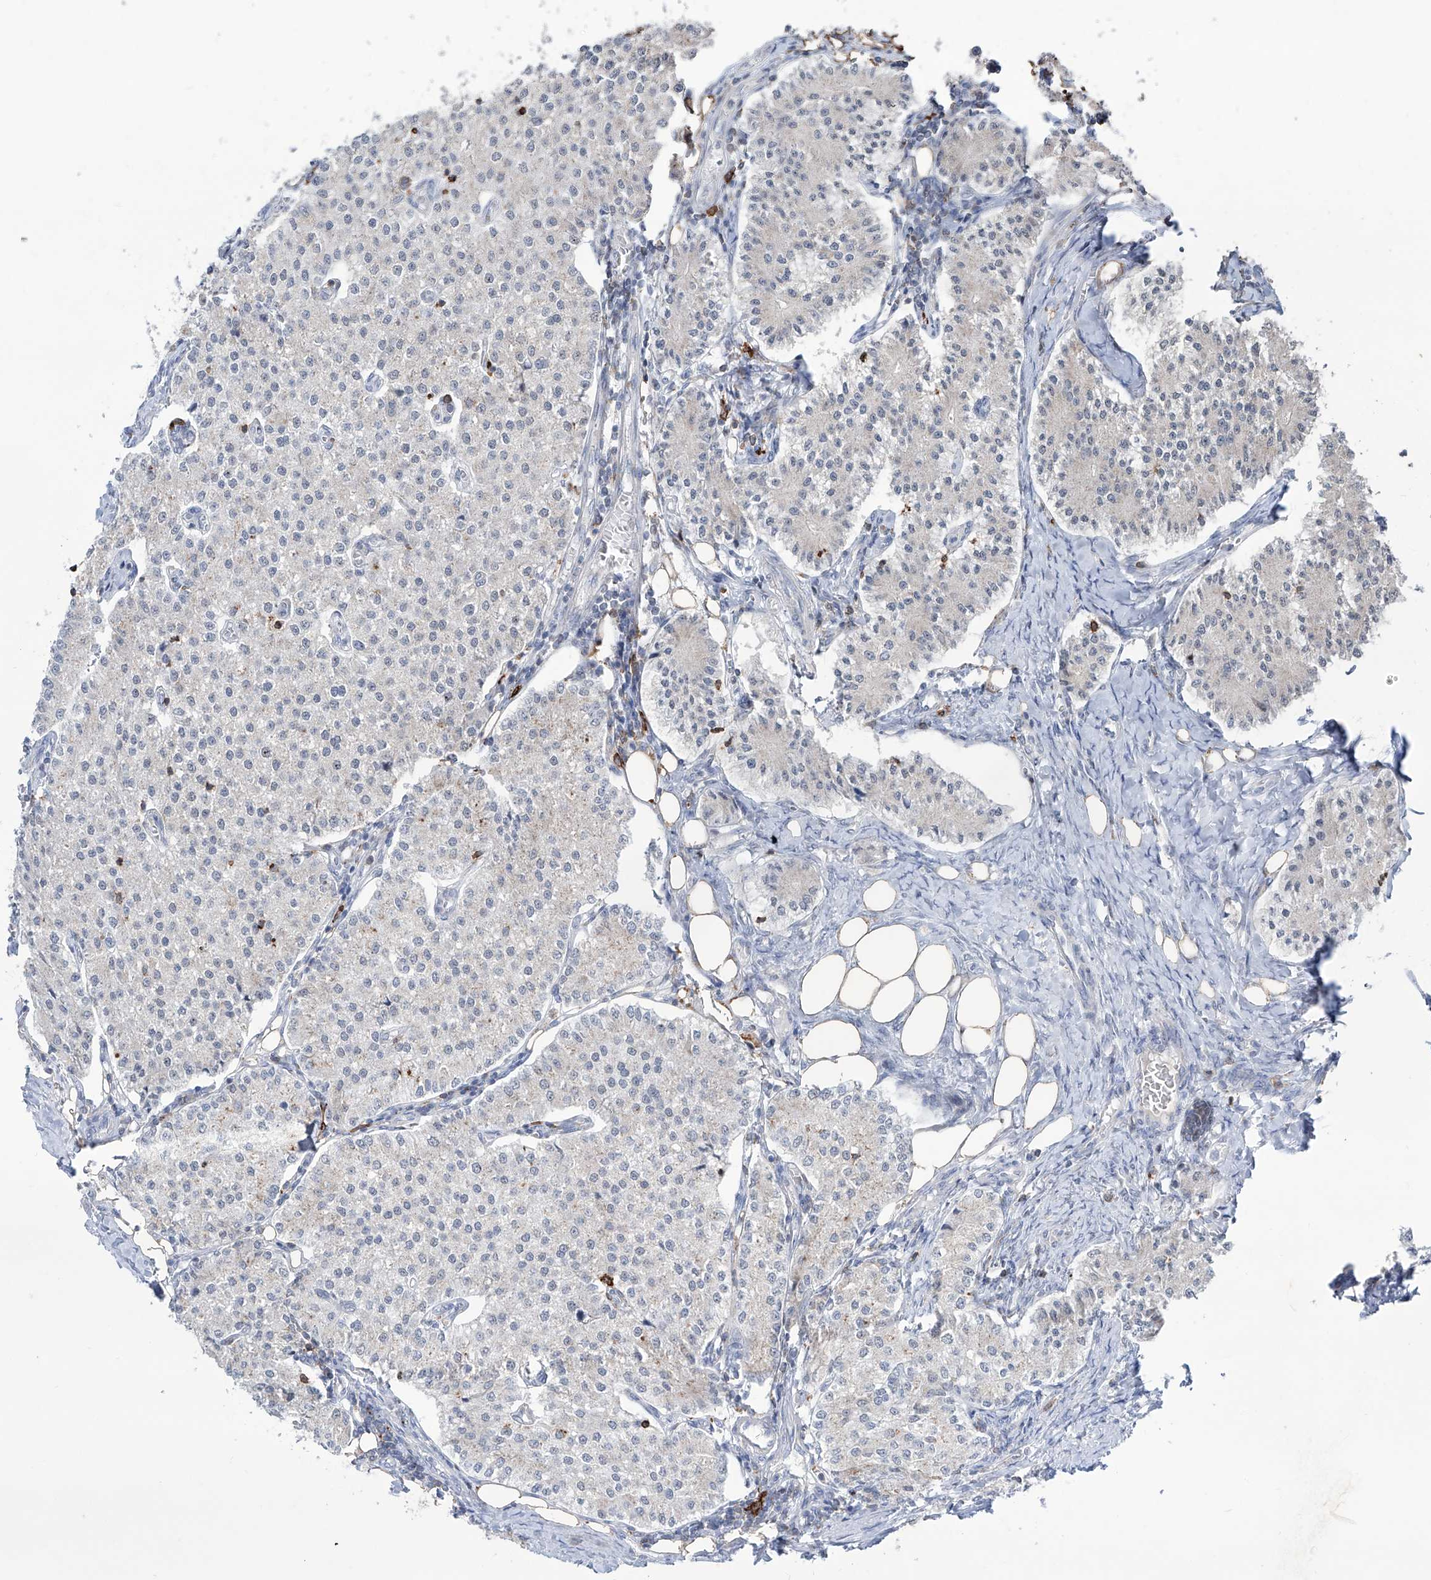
{"staining": {"intensity": "negative", "quantity": "none", "location": "none"}, "tissue": "carcinoid", "cell_type": "Tumor cells", "image_type": "cancer", "snomed": [{"axis": "morphology", "description": "Carcinoid, malignant, NOS"}, {"axis": "topography", "description": "Colon"}], "caption": "Histopathology image shows no significant protein staining in tumor cells of carcinoid (malignant).", "gene": "ZBTB48", "patient": {"sex": "female", "age": 52}}